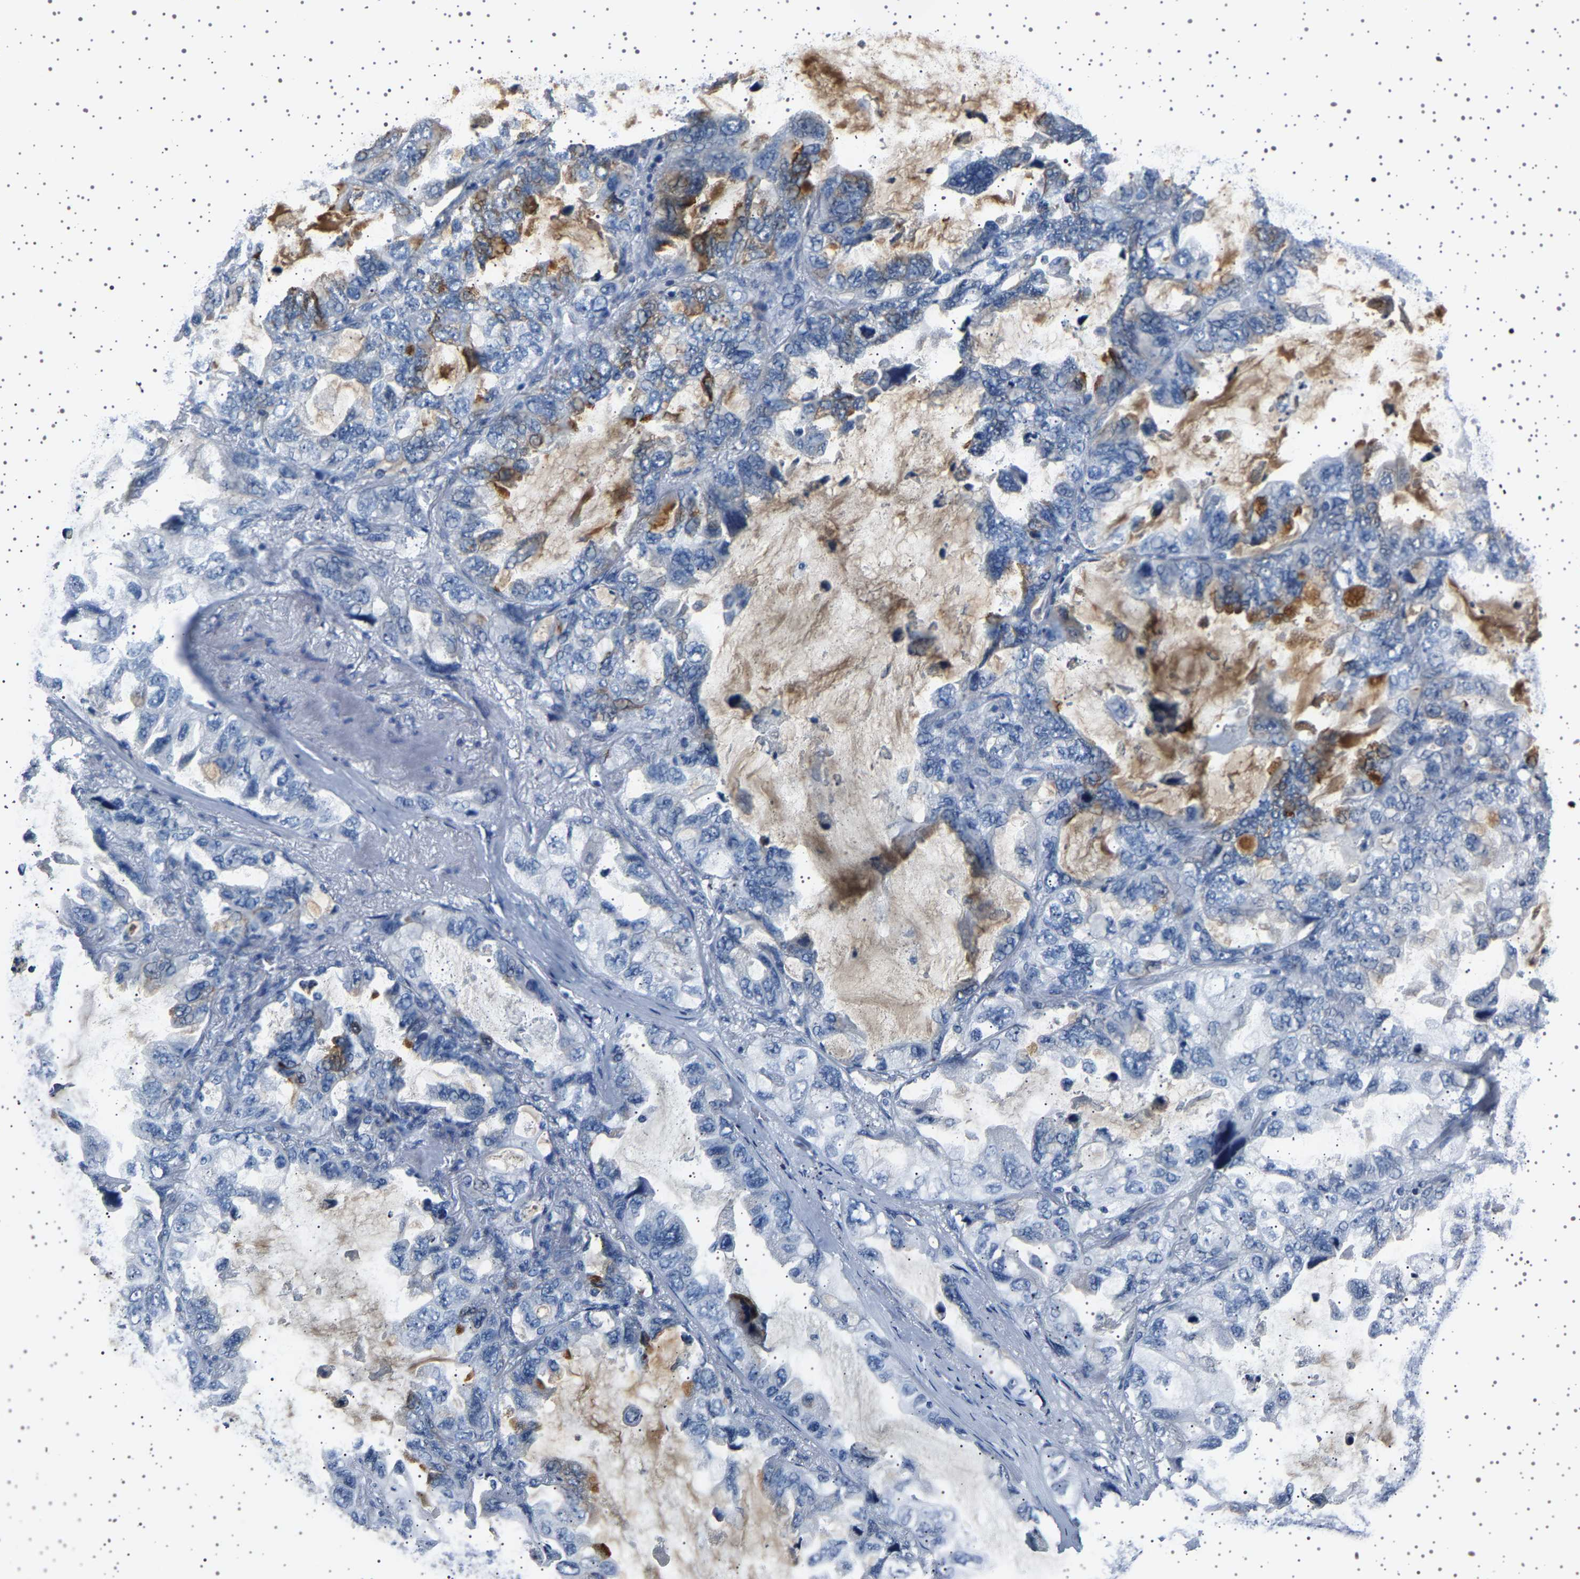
{"staining": {"intensity": "negative", "quantity": "none", "location": "none"}, "tissue": "lung cancer", "cell_type": "Tumor cells", "image_type": "cancer", "snomed": [{"axis": "morphology", "description": "Squamous cell carcinoma, NOS"}, {"axis": "topography", "description": "Lung"}], "caption": "Immunohistochemical staining of human squamous cell carcinoma (lung) displays no significant staining in tumor cells.", "gene": "TFF3", "patient": {"sex": "female", "age": 73}}